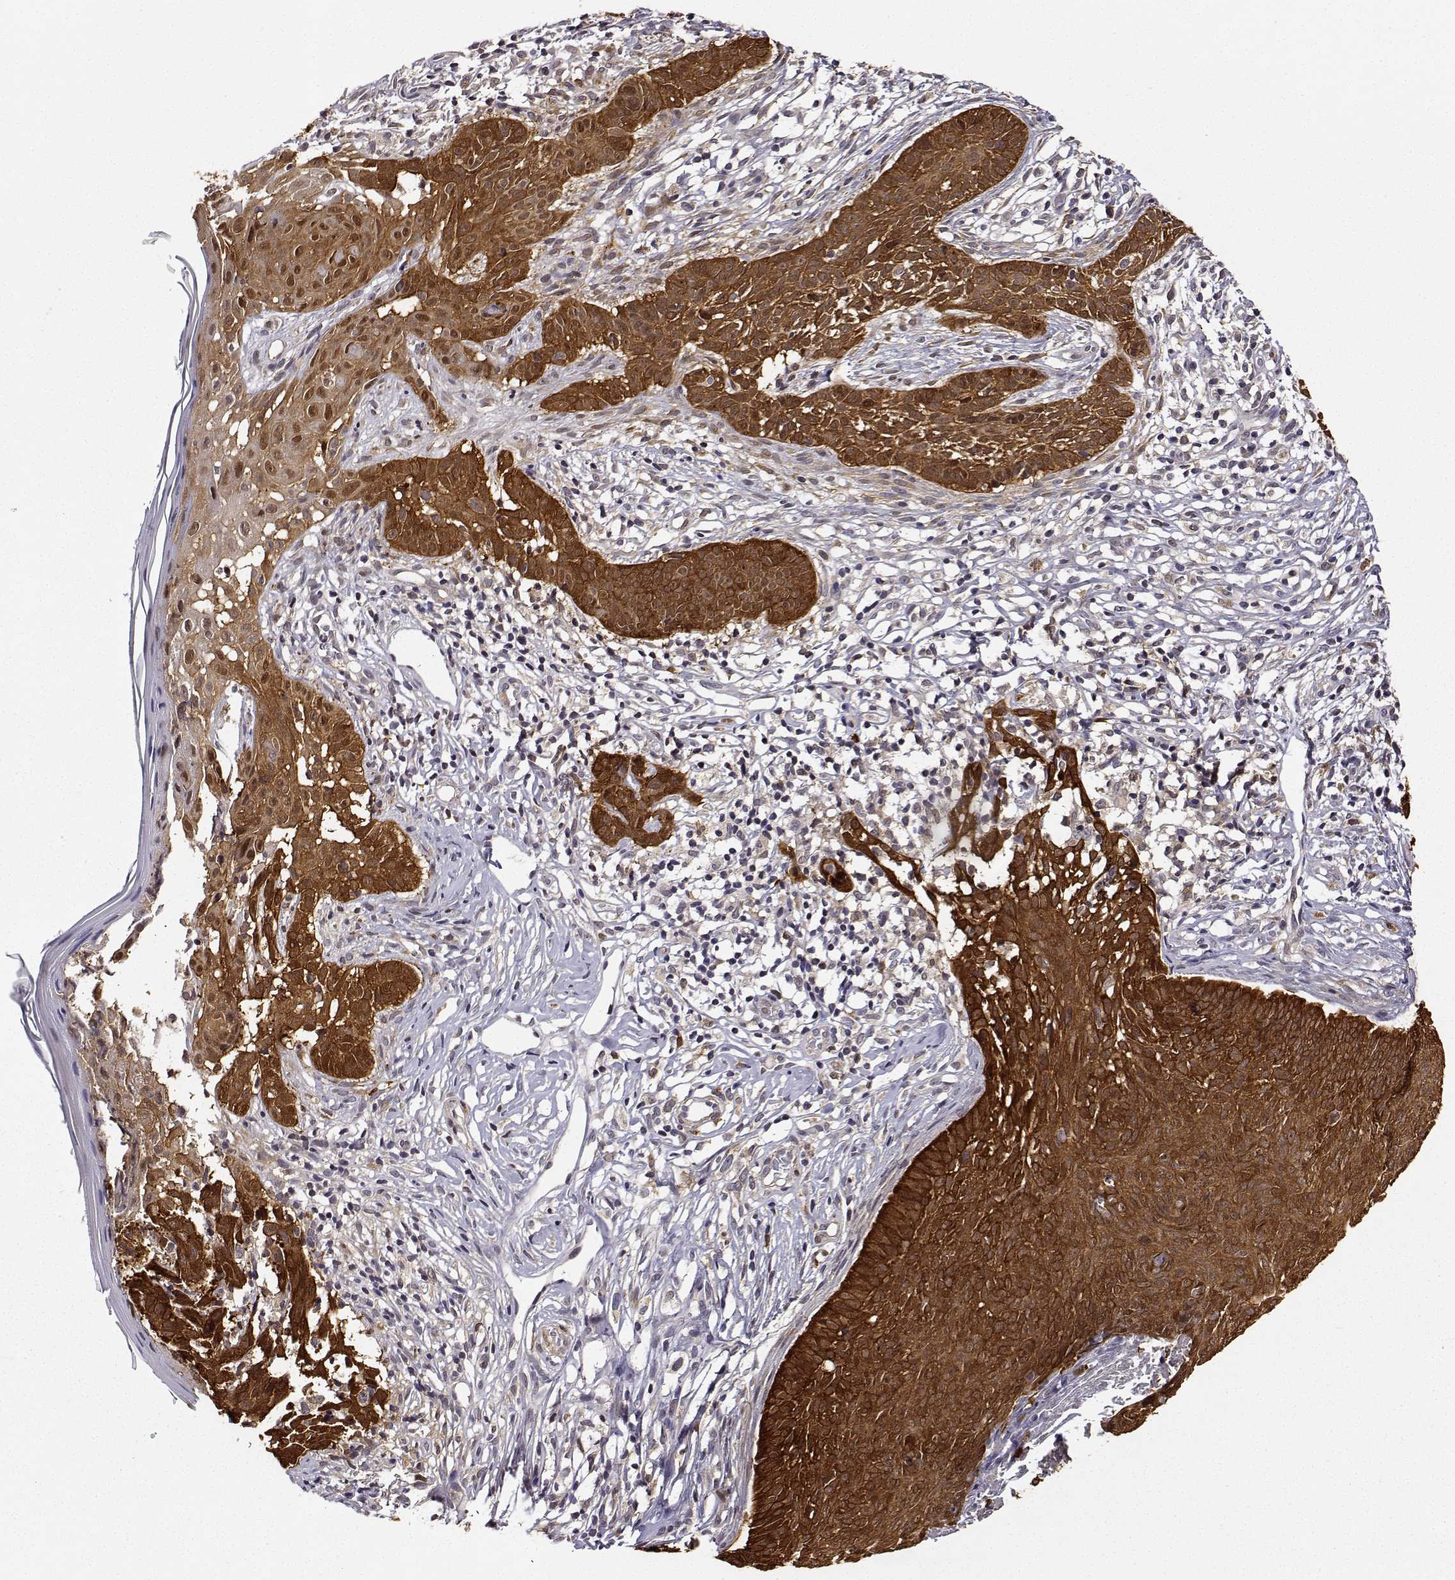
{"staining": {"intensity": "strong", "quantity": ">75%", "location": "cytoplasmic/membranous"}, "tissue": "skin cancer", "cell_type": "Tumor cells", "image_type": "cancer", "snomed": [{"axis": "morphology", "description": "Basal cell carcinoma"}, {"axis": "topography", "description": "Skin"}], "caption": "Tumor cells show high levels of strong cytoplasmic/membranous expression in about >75% of cells in human skin cancer (basal cell carcinoma).", "gene": "PHGDH", "patient": {"sex": "male", "age": 85}}